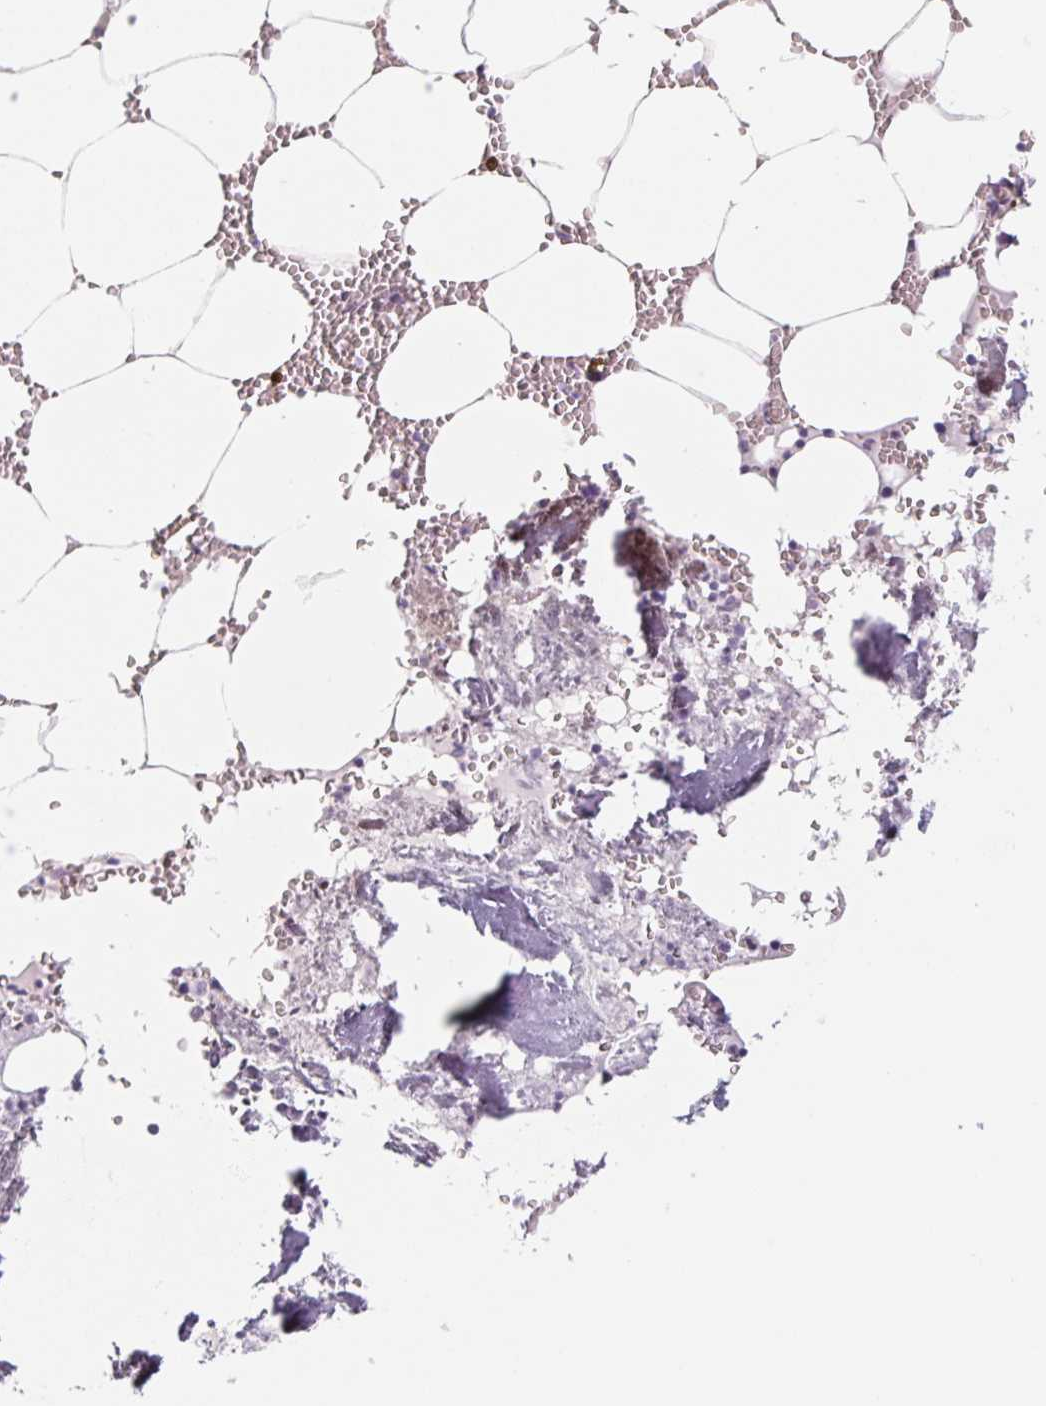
{"staining": {"intensity": "negative", "quantity": "none", "location": "none"}, "tissue": "bone marrow", "cell_type": "Hematopoietic cells", "image_type": "normal", "snomed": [{"axis": "morphology", "description": "Normal tissue, NOS"}, {"axis": "topography", "description": "Bone marrow"}], "caption": "Hematopoietic cells are negative for protein expression in normal human bone marrow. (Brightfield microscopy of DAB IHC at high magnification).", "gene": "POU1F1", "patient": {"sex": "male", "age": 54}}